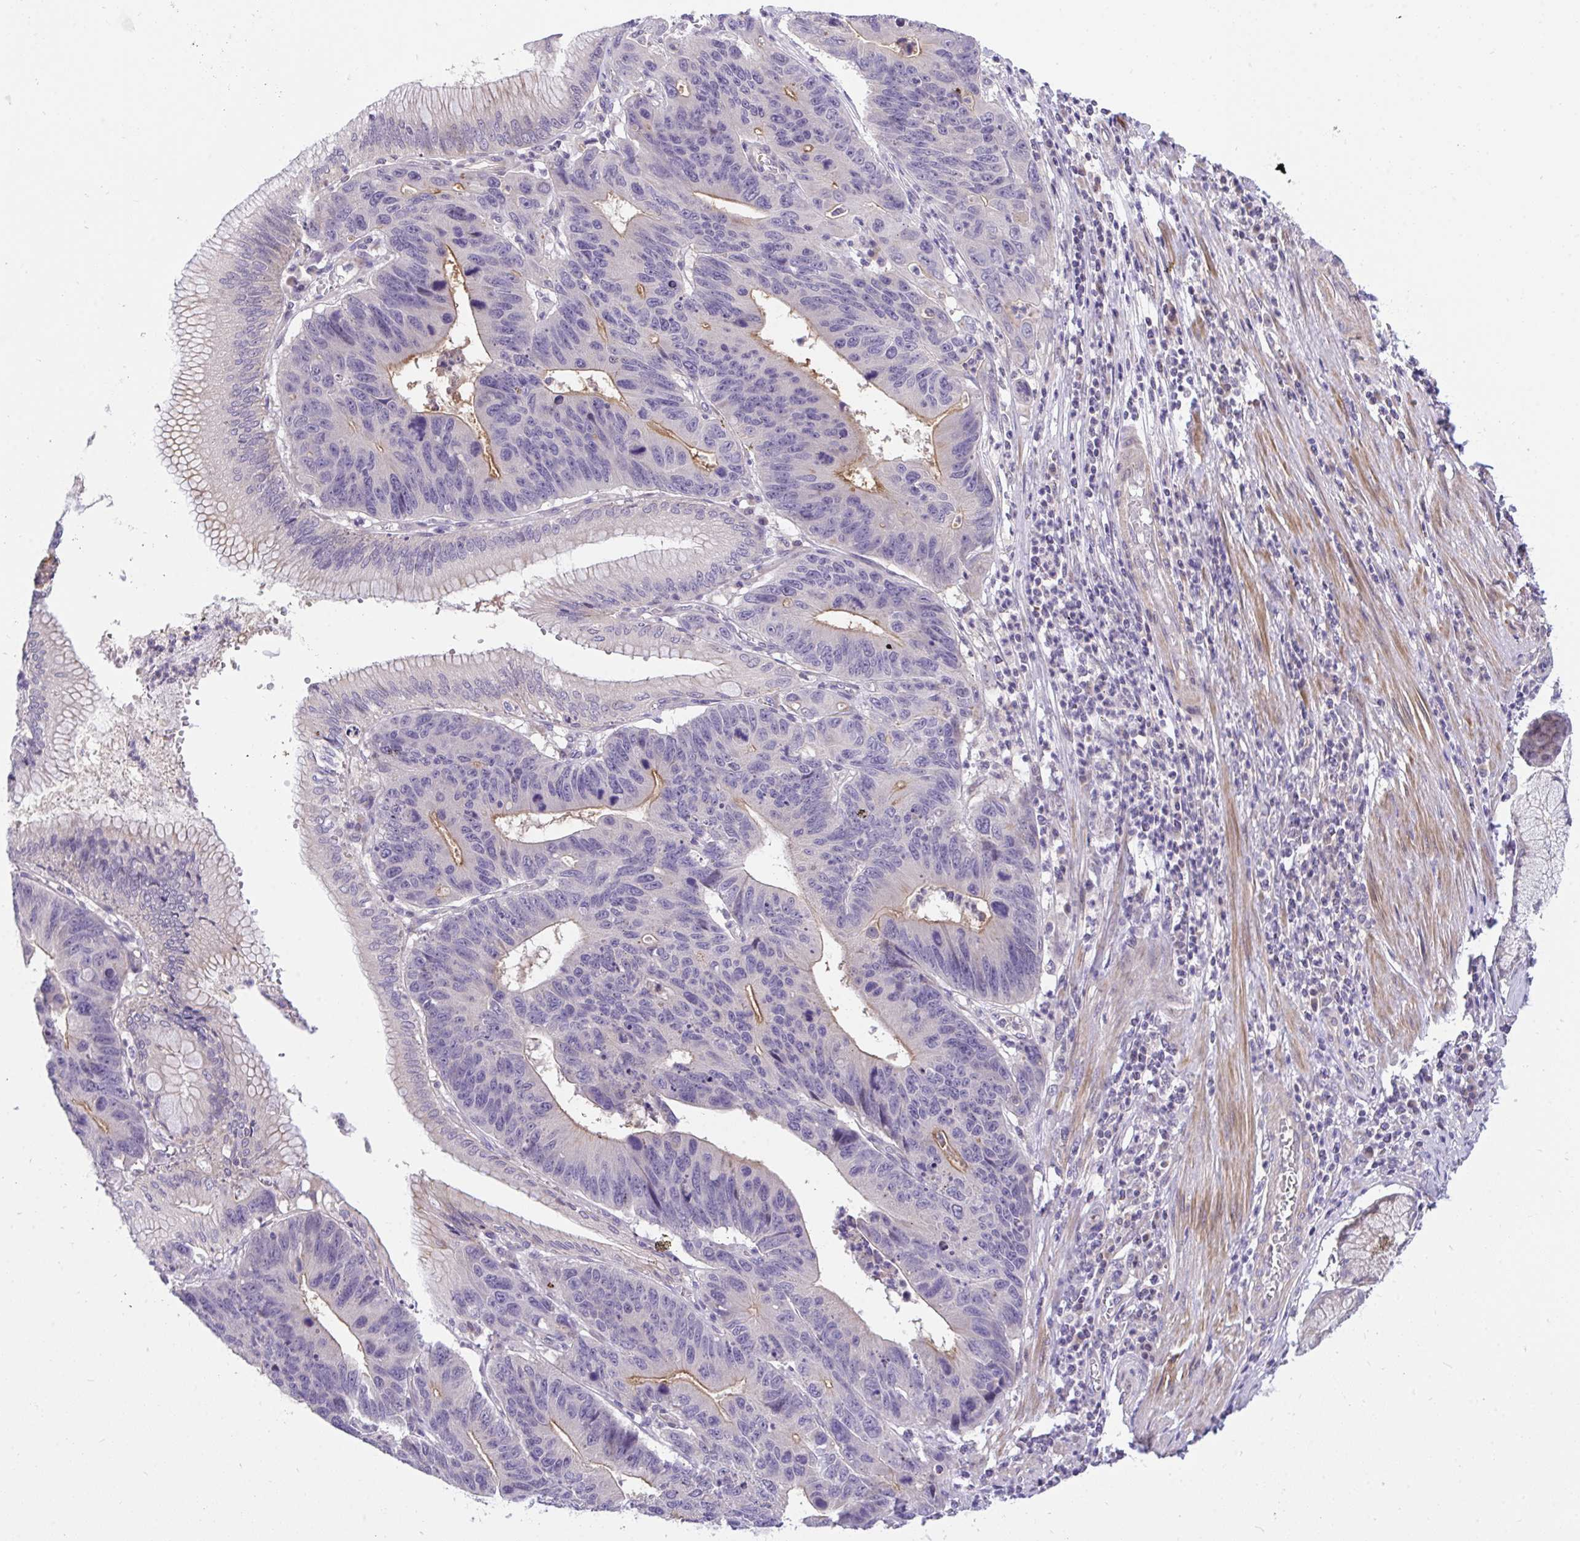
{"staining": {"intensity": "moderate", "quantity": "<25%", "location": "cytoplasmic/membranous"}, "tissue": "stomach cancer", "cell_type": "Tumor cells", "image_type": "cancer", "snomed": [{"axis": "morphology", "description": "Adenocarcinoma, NOS"}, {"axis": "topography", "description": "Stomach"}], "caption": "High-magnification brightfield microscopy of stomach cancer (adenocarcinoma) stained with DAB (brown) and counterstained with hematoxylin (blue). tumor cells exhibit moderate cytoplasmic/membranous expression is seen in approximately<25% of cells. (DAB (3,3'-diaminobenzidine) = brown stain, brightfield microscopy at high magnification).", "gene": "C19orf54", "patient": {"sex": "male", "age": 59}}